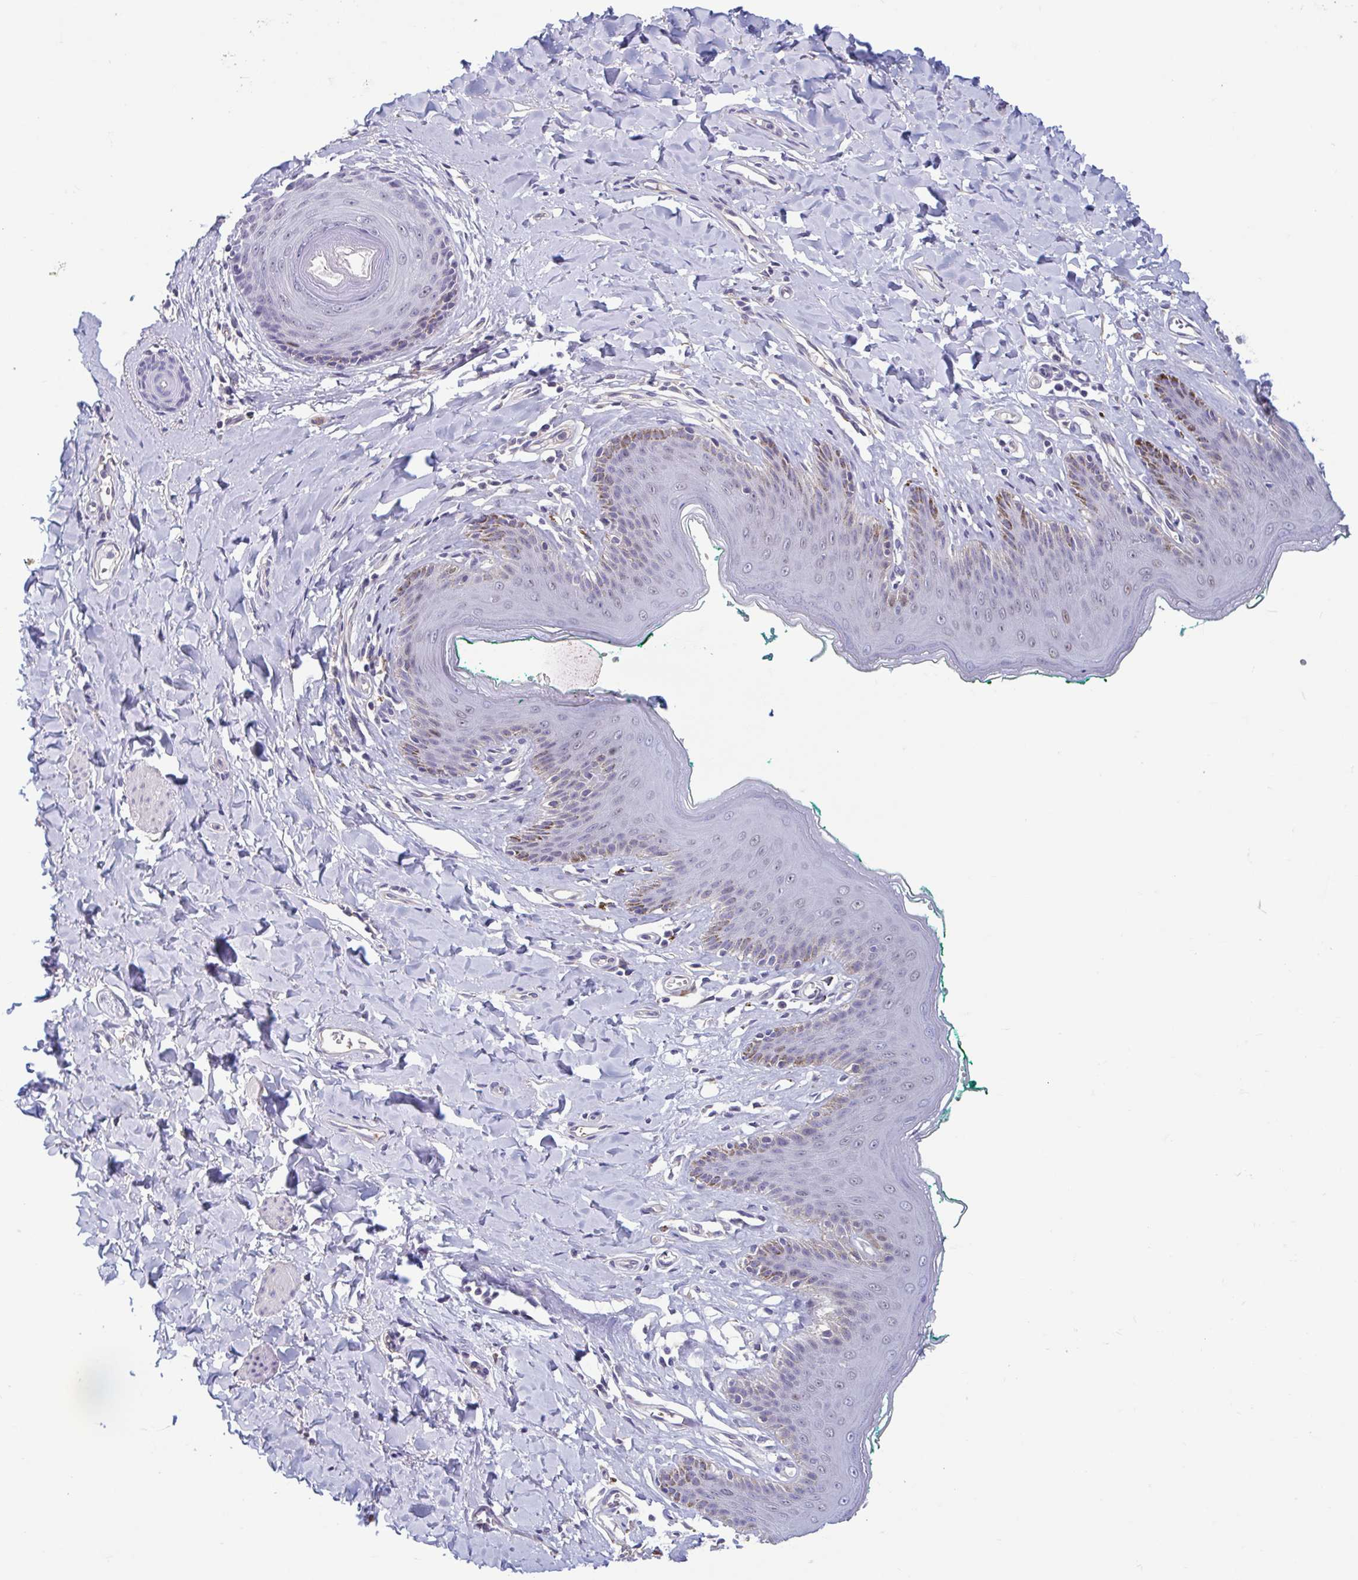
{"staining": {"intensity": "negative", "quantity": "none", "location": "none"}, "tissue": "skin", "cell_type": "Epidermal cells", "image_type": "normal", "snomed": [{"axis": "morphology", "description": "Normal tissue, NOS"}, {"axis": "topography", "description": "Vulva"}, {"axis": "topography", "description": "Peripheral nerve tissue"}], "caption": "Image shows no protein positivity in epidermal cells of normal skin.", "gene": "MORC4", "patient": {"sex": "female", "age": 66}}